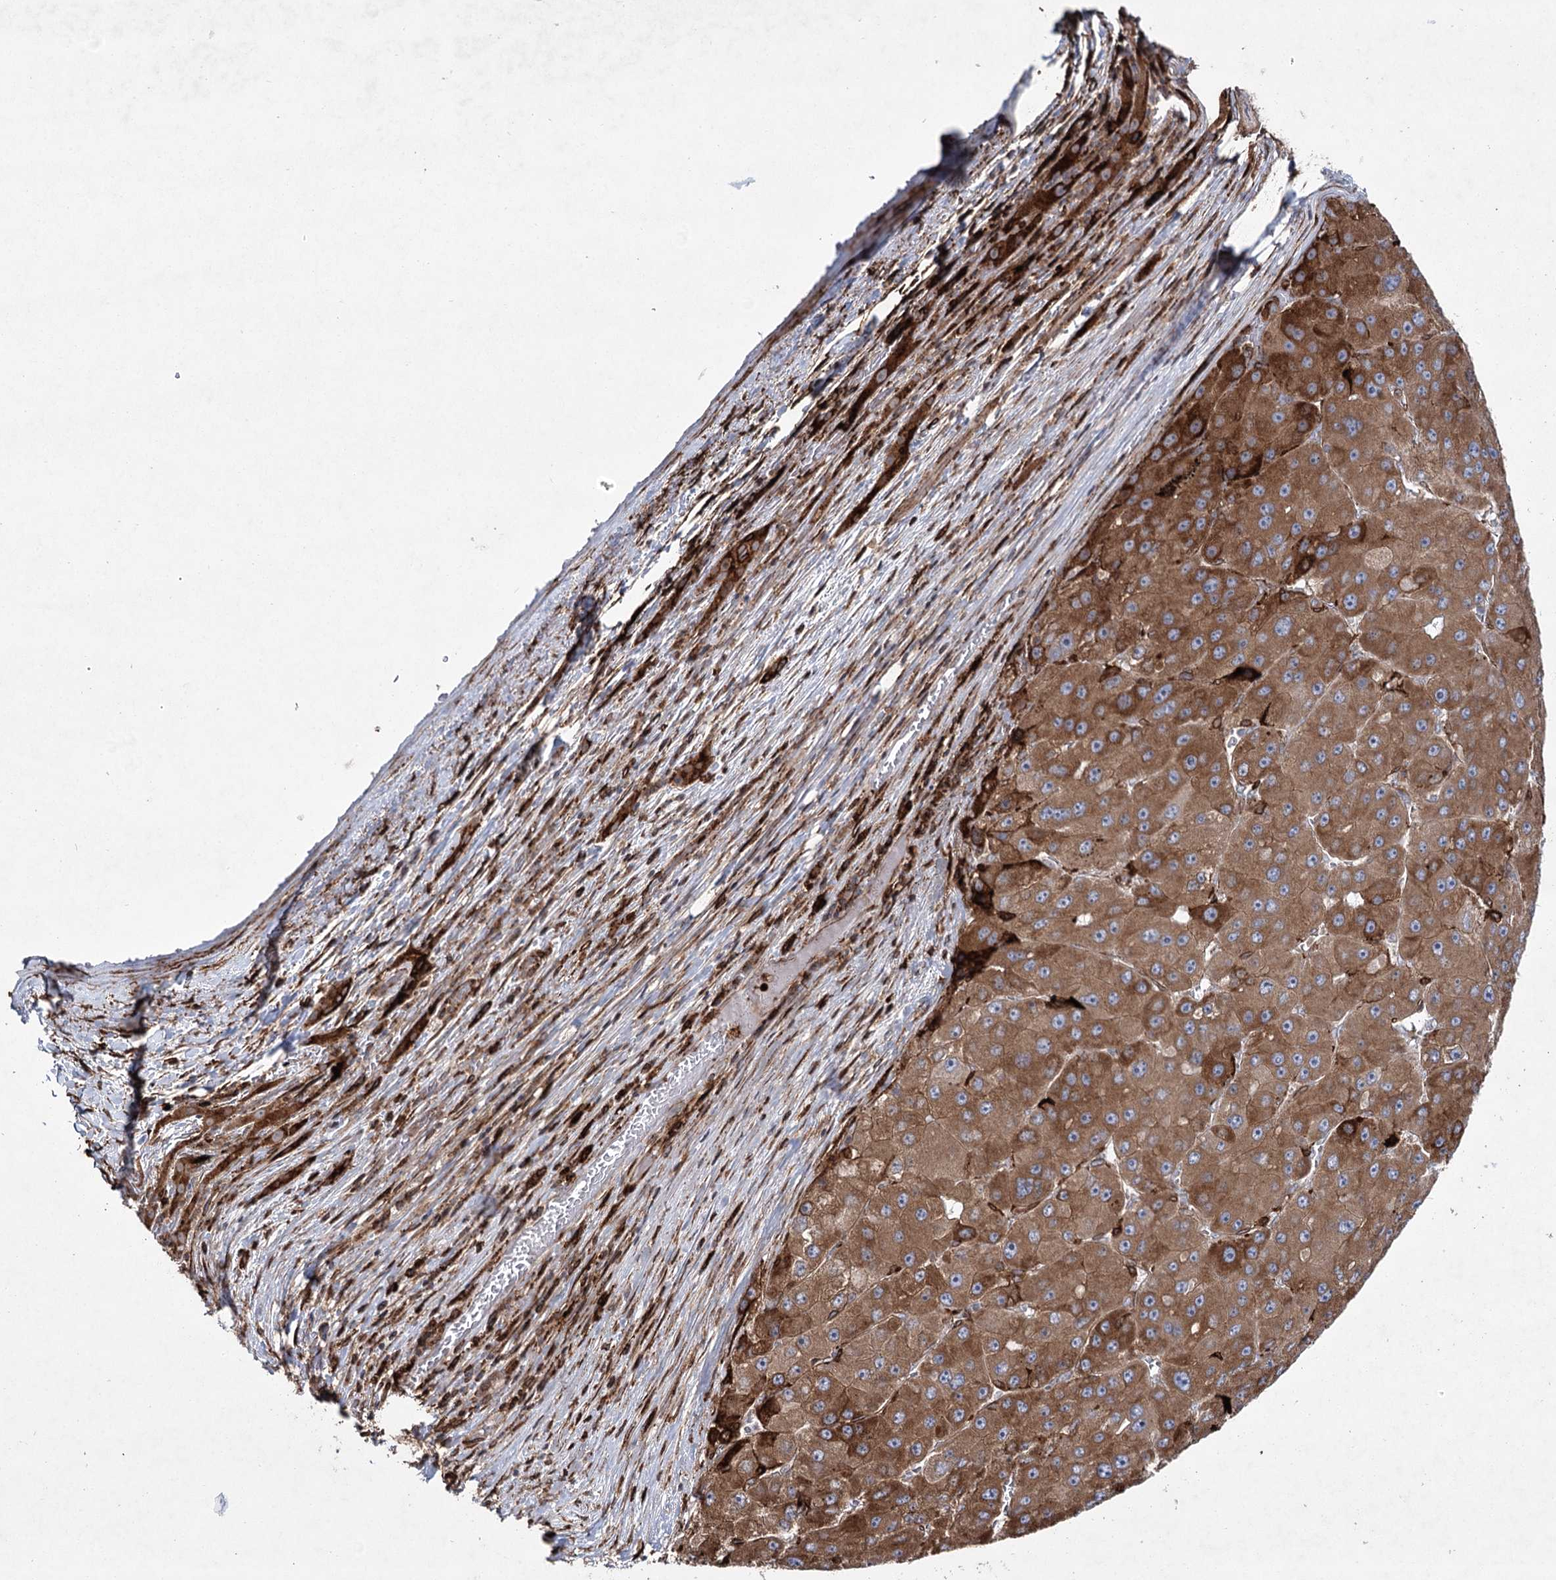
{"staining": {"intensity": "moderate", "quantity": ">75%", "location": "cytoplasmic/membranous"}, "tissue": "liver cancer", "cell_type": "Tumor cells", "image_type": "cancer", "snomed": [{"axis": "morphology", "description": "Carcinoma, Hepatocellular, NOS"}, {"axis": "topography", "description": "Liver"}], "caption": "Liver cancer tissue displays moderate cytoplasmic/membranous expression in approximately >75% of tumor cells, visualized by immunohistochemistry.", "gene": "DCUN1D4", "patient": {"sex": "female", "age": 73}}